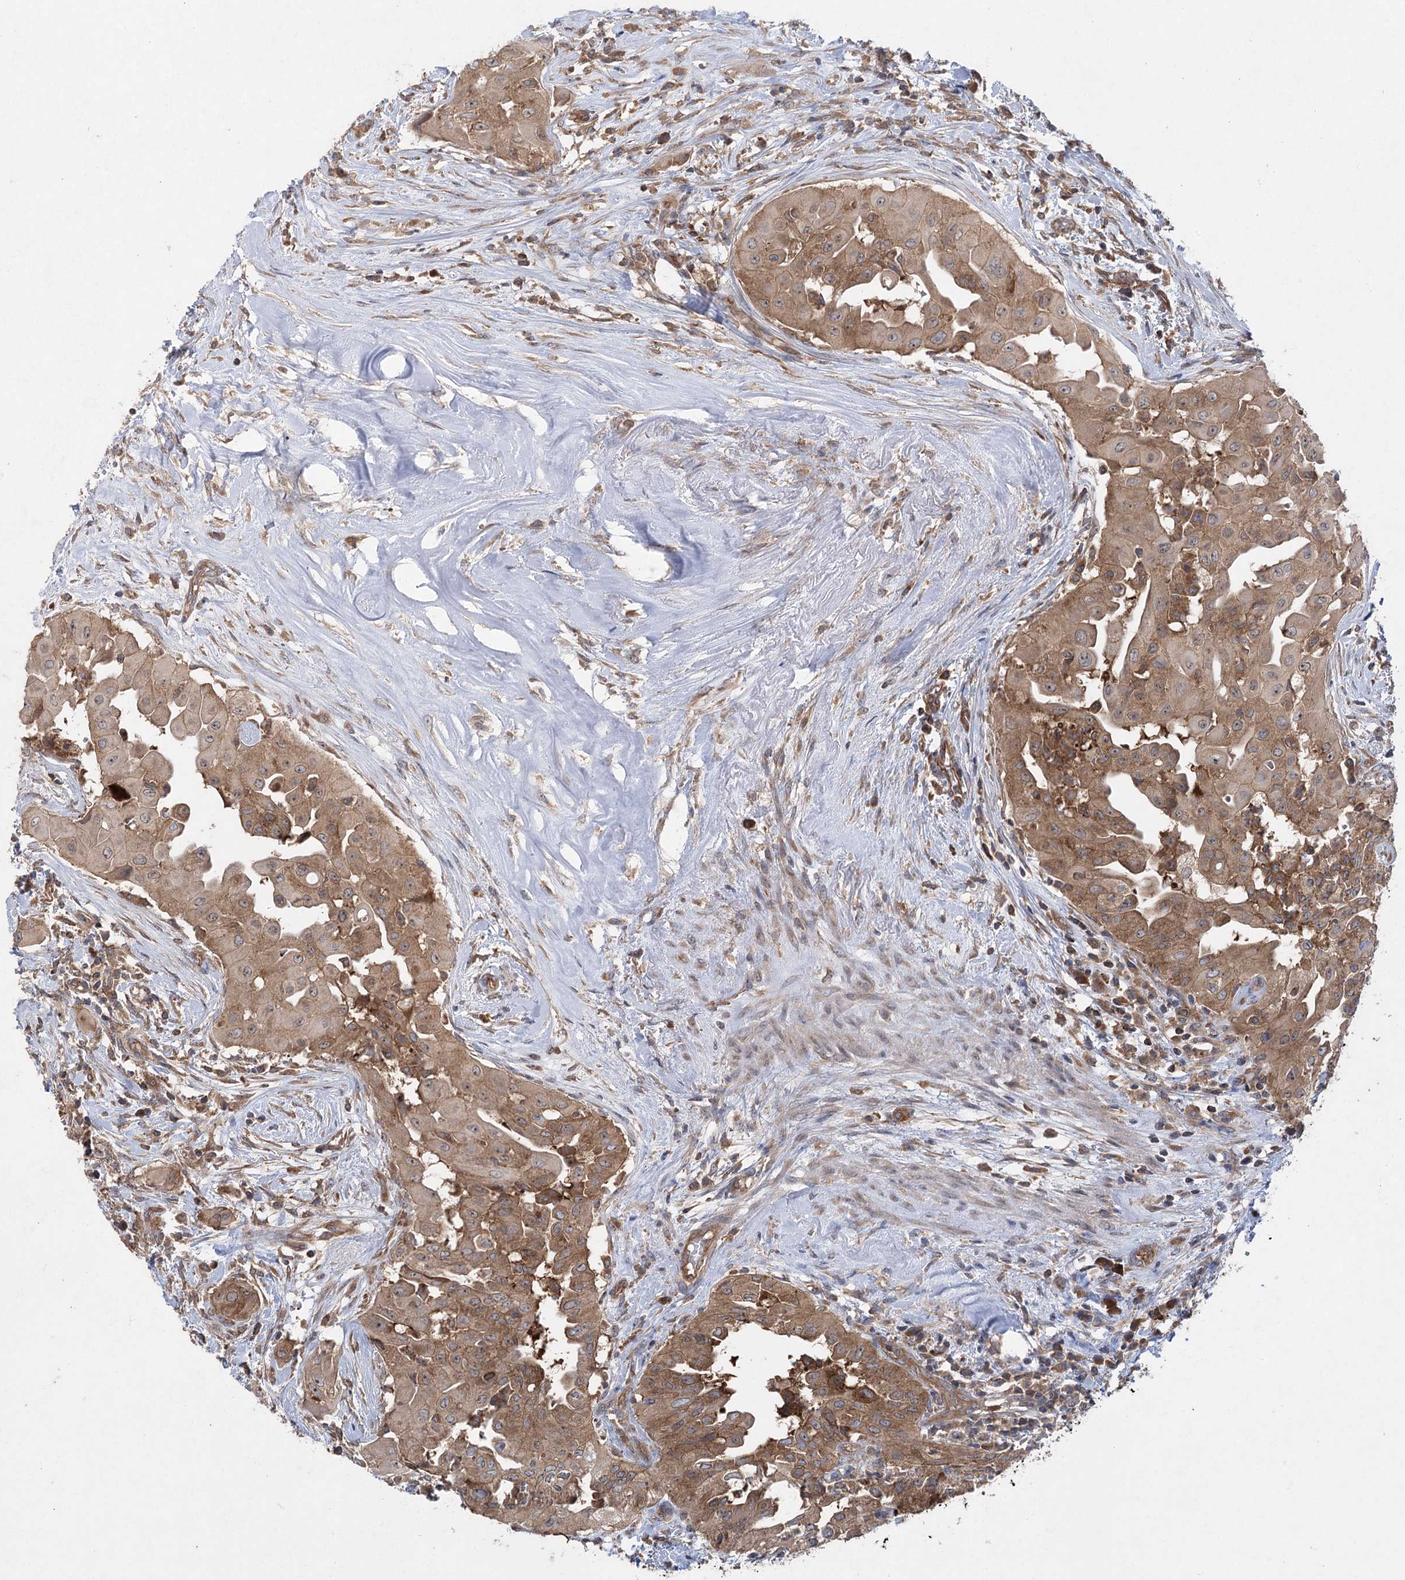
{"staining": {"intensity": "moderate", "quantity": ">75%", "location": "cytoplasmic/membranous"}, "tissue": "thyroid cancer", "cell_type": "Tumor cells", "image_type": "cancer", "snomed": [{"axis": "morphology", "description": "Papillary adenocarcinoma, NOS"}, {"axis": "topography", "description": "Thyroid gland"}], "caption": "Brown immunohistochemical staining in human papillary adenocarcinoma (thyroid) demonstrates moderate cytoplasmic/membranous staining in approximately >75% of tumor cells. (DAB (3,3'-diaminobenzidine) IHC with brightfield microscopy, high magnification).", "gene": "EIF3A", "patient": {"sex": "female", "age": 59}}